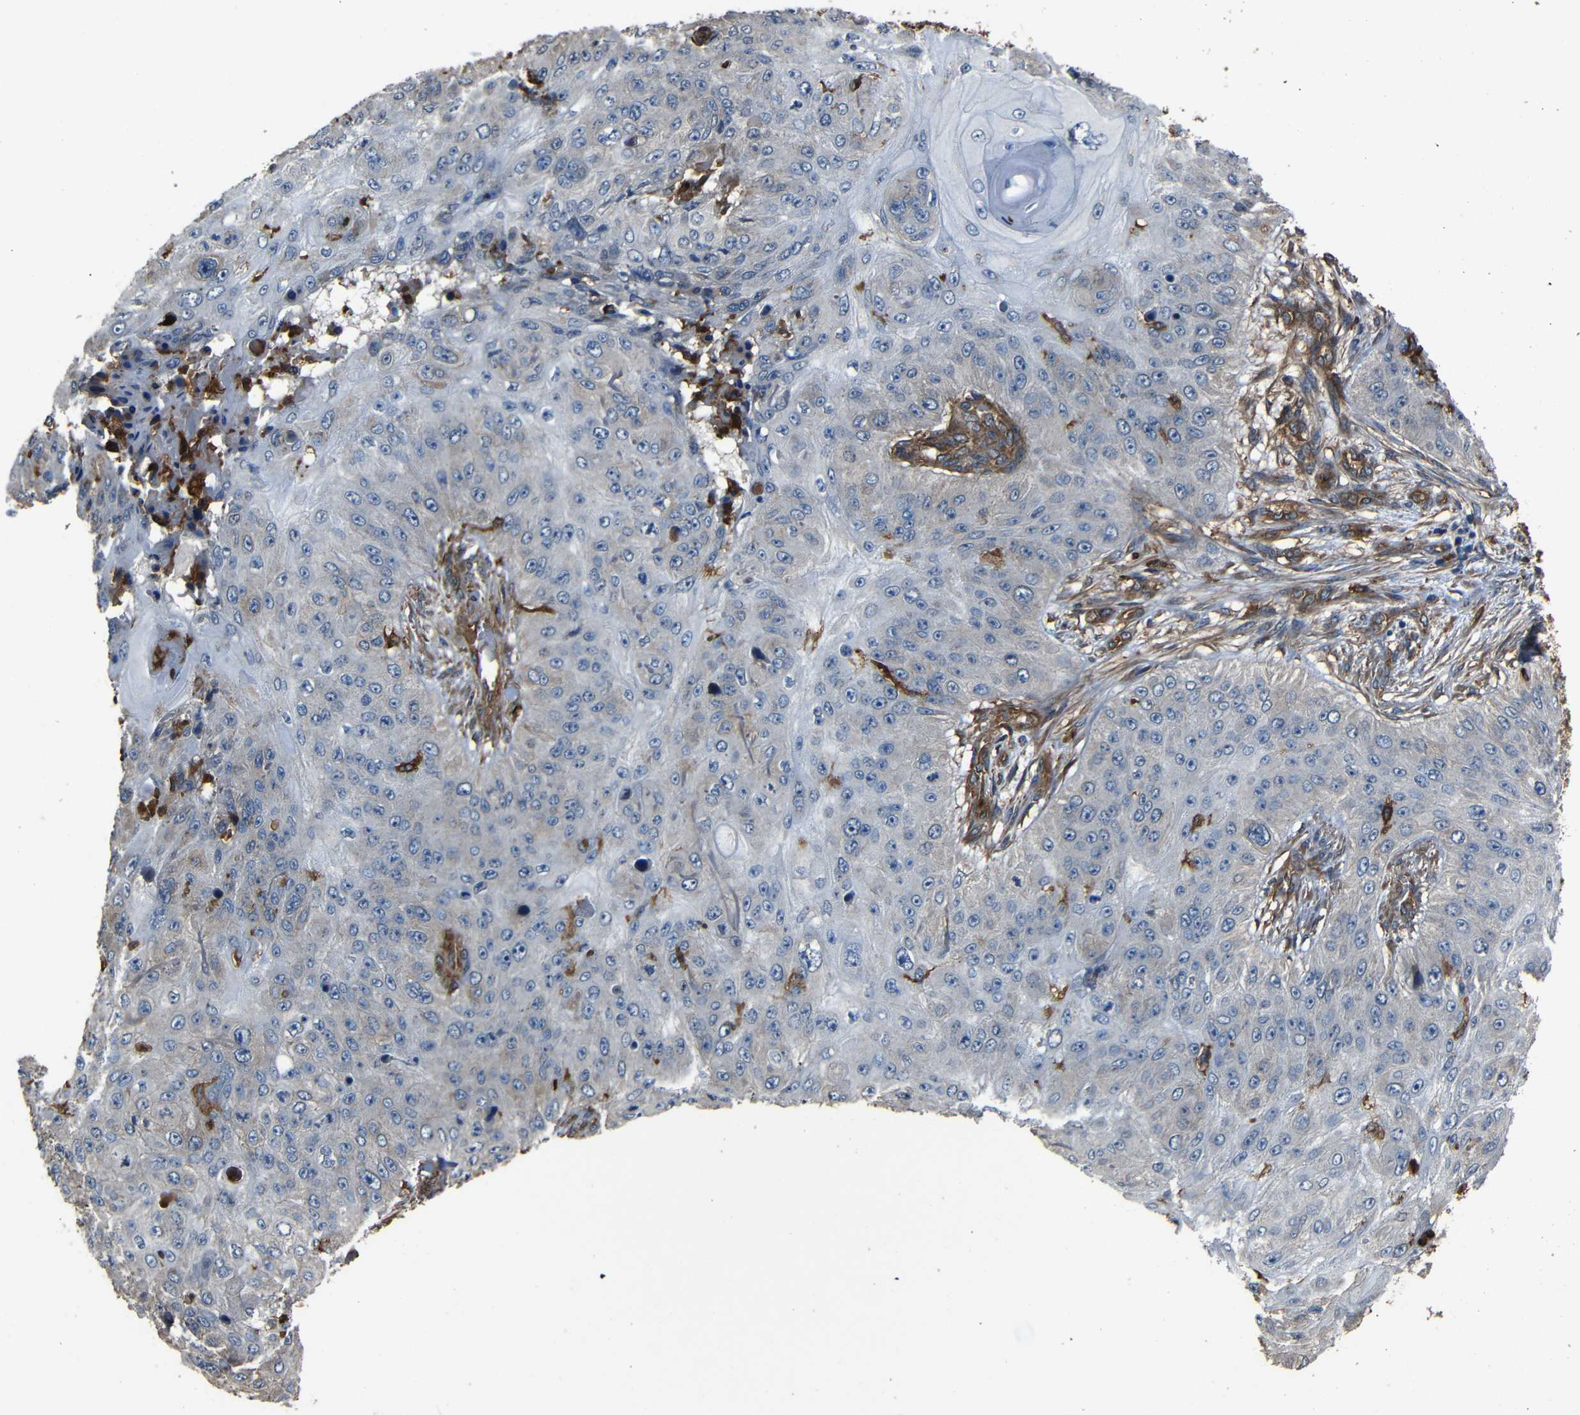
{"staining": {"intensity": "negative", "quantity": "none", "location": "none"}, "tissue": "skin cancer", "cell_type": "Tumor cells", "image_type": "cancer", "snomed": [{"axis": "morphology", "description": "Squamous cell carcinoma, NOS"}, {"axis": "topography", "description": "Skin"}], "caption": "High power microscopy micrograph of an immunohistochemistry image of skin cancer (squamous cell carcinoma), revealing no significant expression in tumor cells. The staining was performed using DAB (3,3'-diaminobenzidine) to visualize the protein expression in brown, while the nuclei were stained in blue with hematoxylin (Magnification: 20x).", "gene": "ADGRE5", "patient": {"sex": "female", "age": 80}}